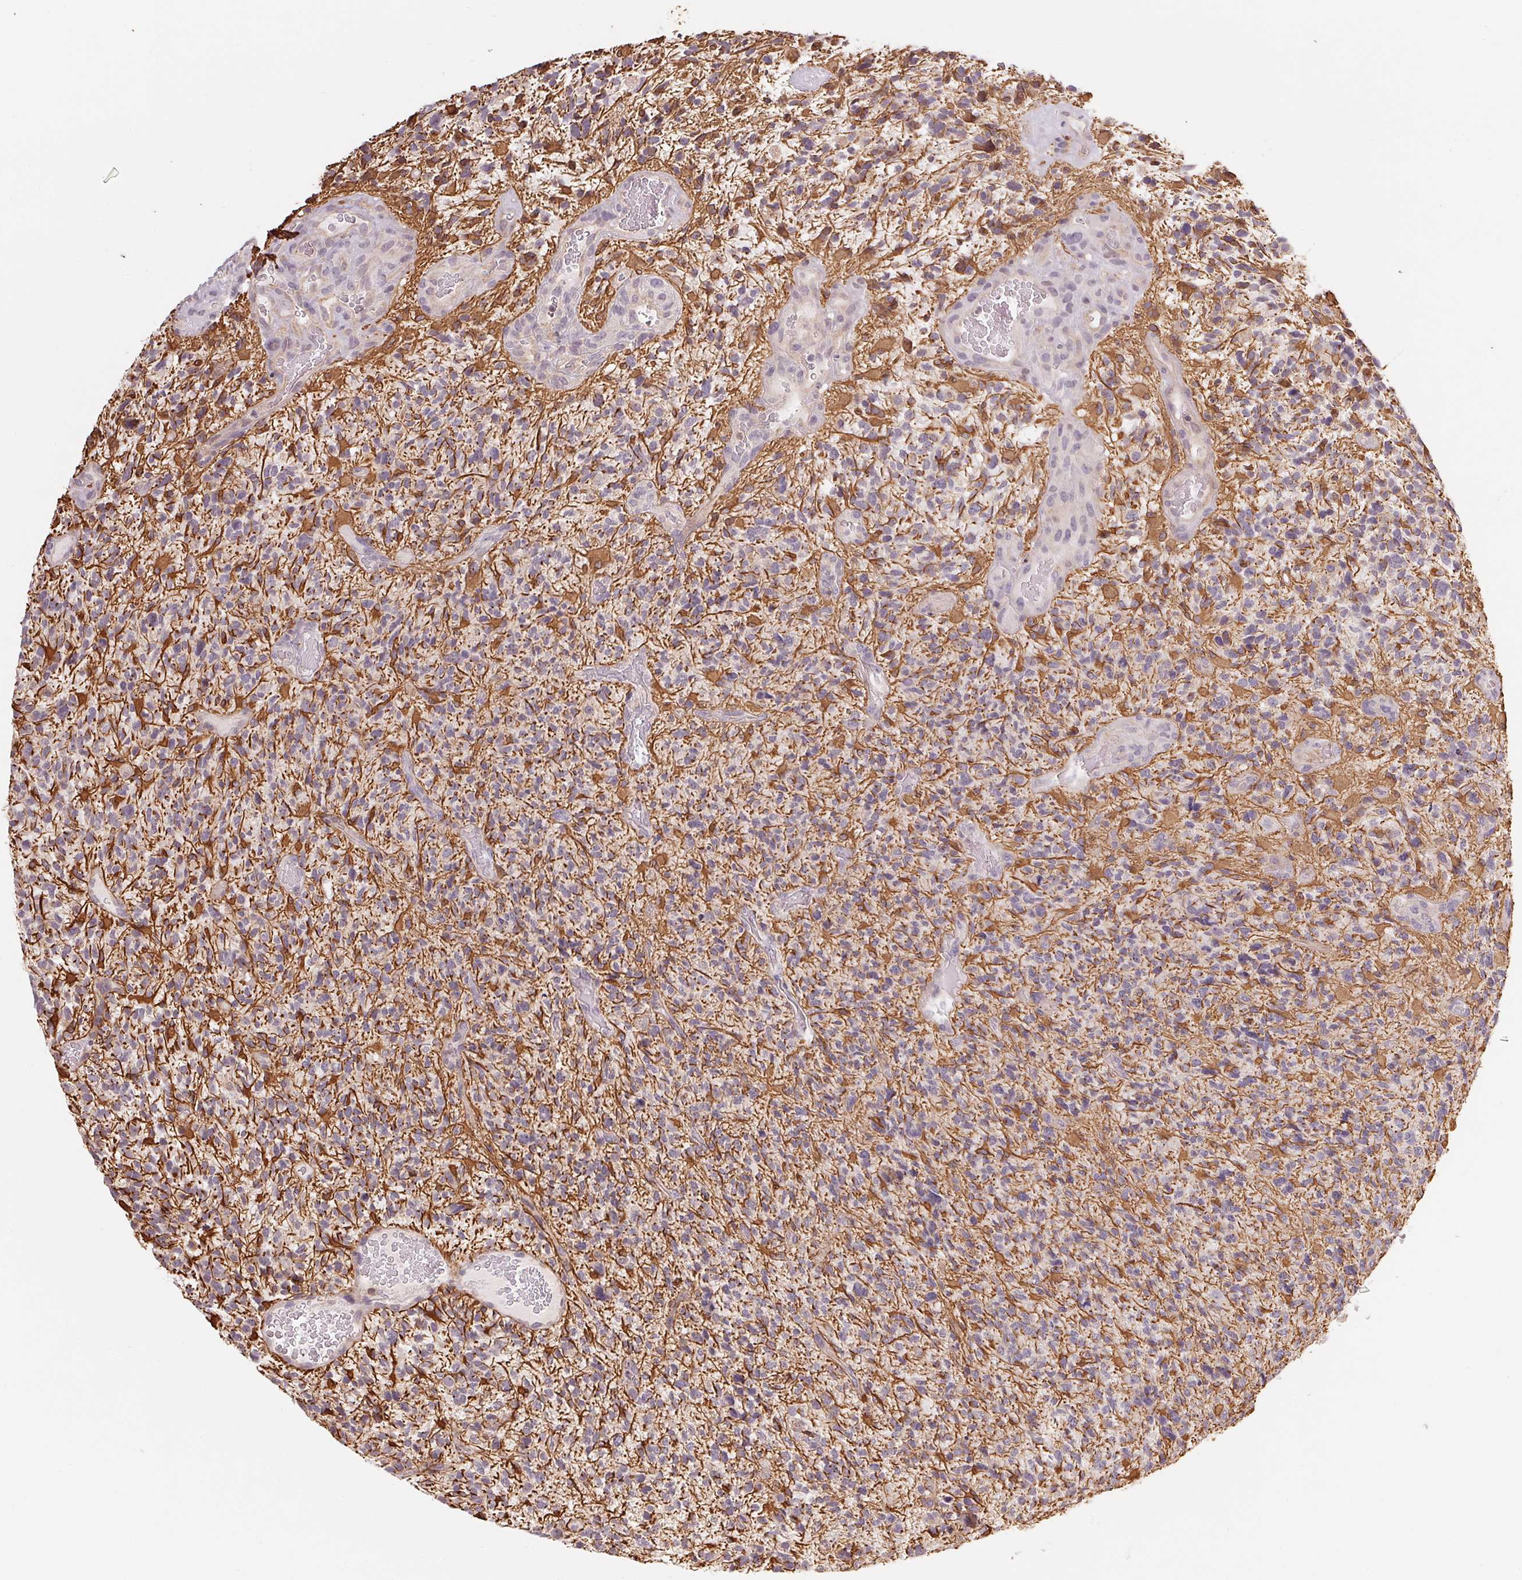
{"staining": {"intensity": "negative", "quantity": "none", "location": "none"}, "tissue": "glioma", "cell_type": "Tumor cells", "image_type": "cancer", "snomed": [{"axis": "morphology", "description": "Glioma, malignant, High grade"}, {"axis": "topography", "description": "Brain"}], "caption": "Immunohistochemical staining of human glioma shows no significant staining in tumor cells.", "gene": "NCOA4", "patient": {"sex": "female", "age": 71}}